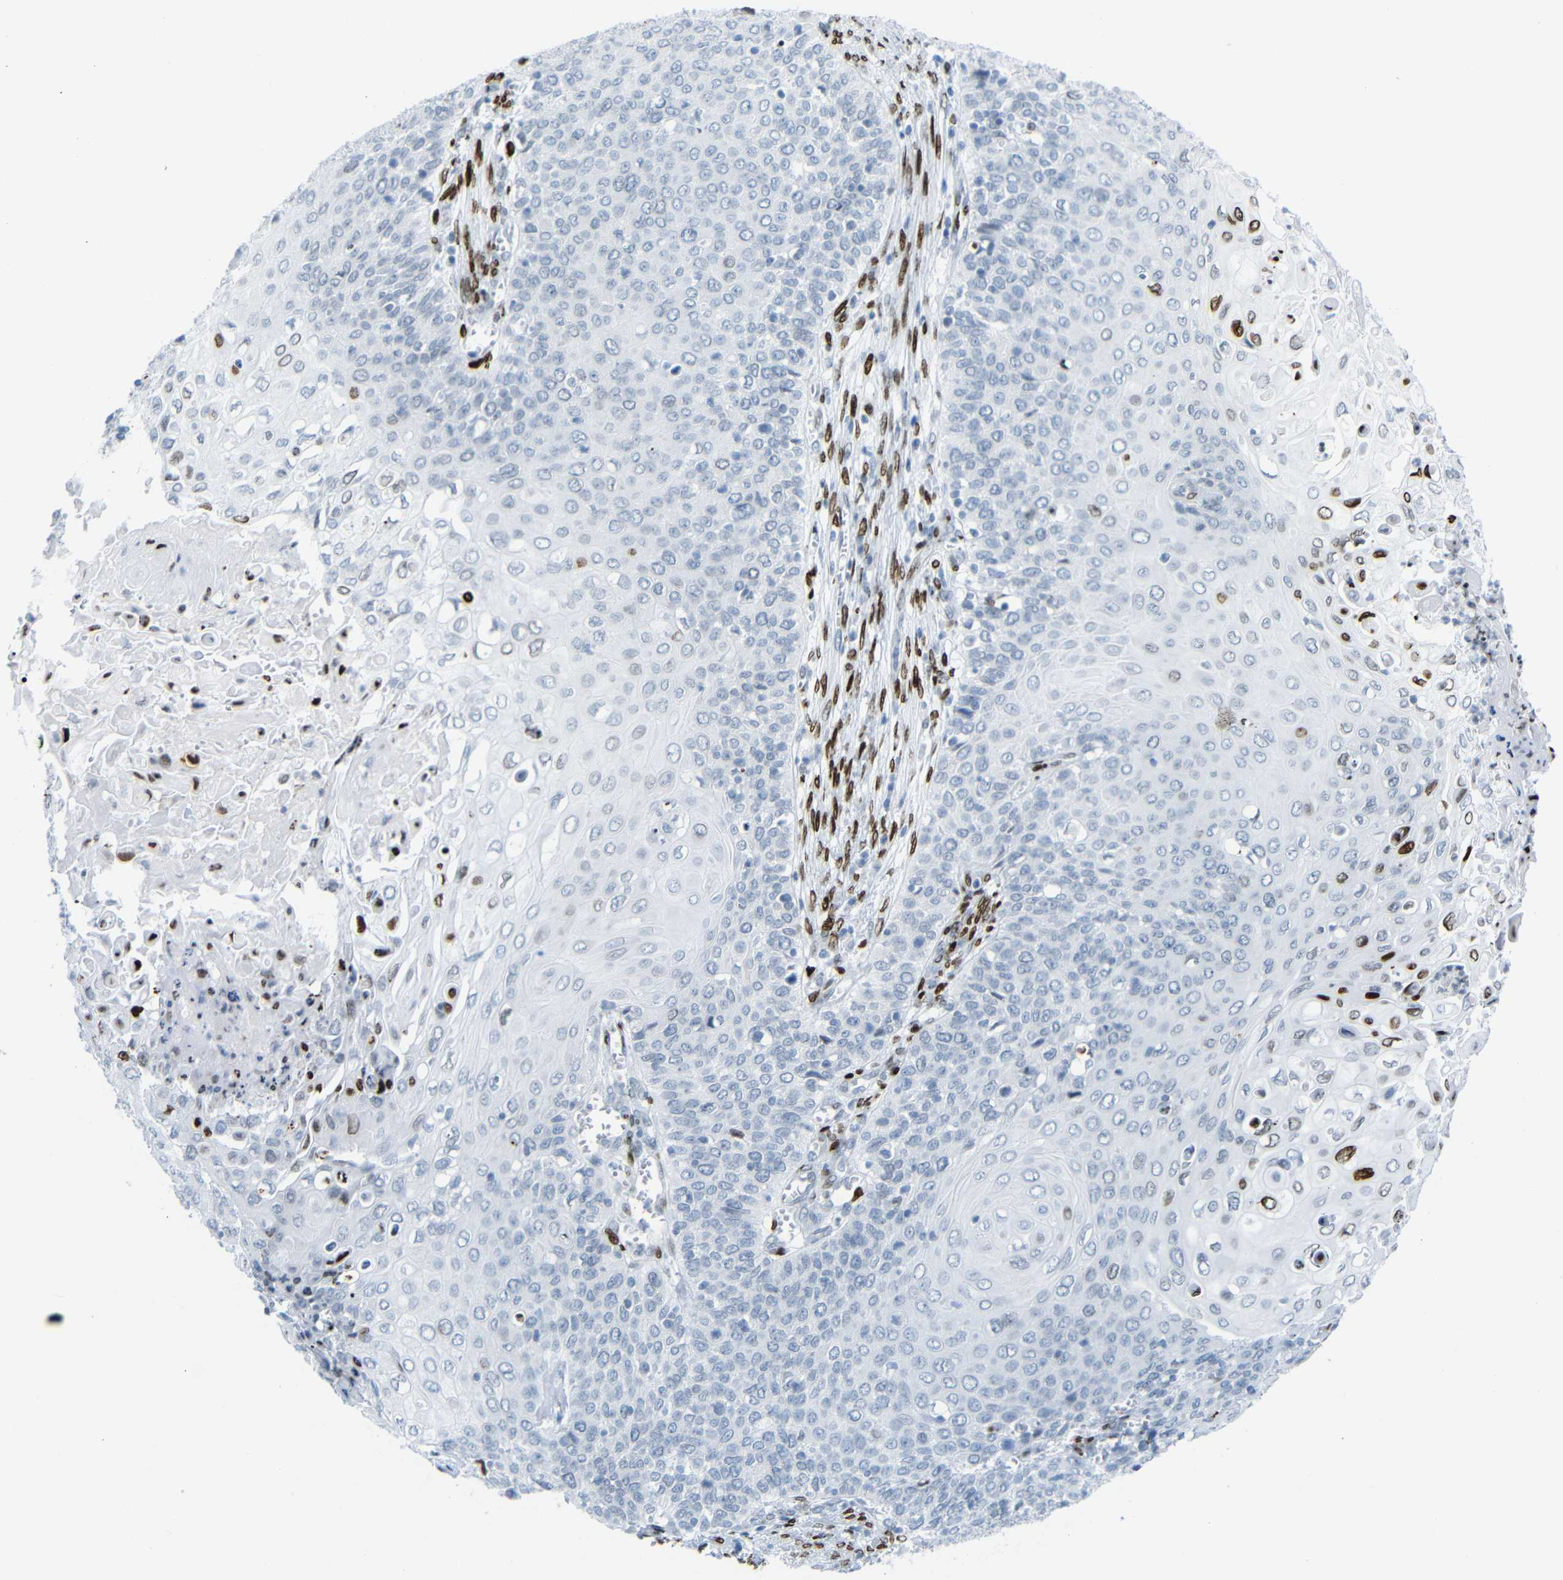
{"staining": {"intensity": "strong", "quantity": "25%-75%", "location": "nuclear"}, "tissue": "cervical cancer", "cell_type": "Tumor cells", "image_type": "cancer", "snomed": [{"axis": "morphology", "description": "Squamous cell carcinoma, NOS"}, {"axis": "topography", "description": "Cervix"}], "caption": "A brown stain labels strong nuclear staining of a protein in squamous cell carcinoma (cervical) tumor cells.", "gene": "NPIPB15", "patient": {"sex": "female", "age": 39}}